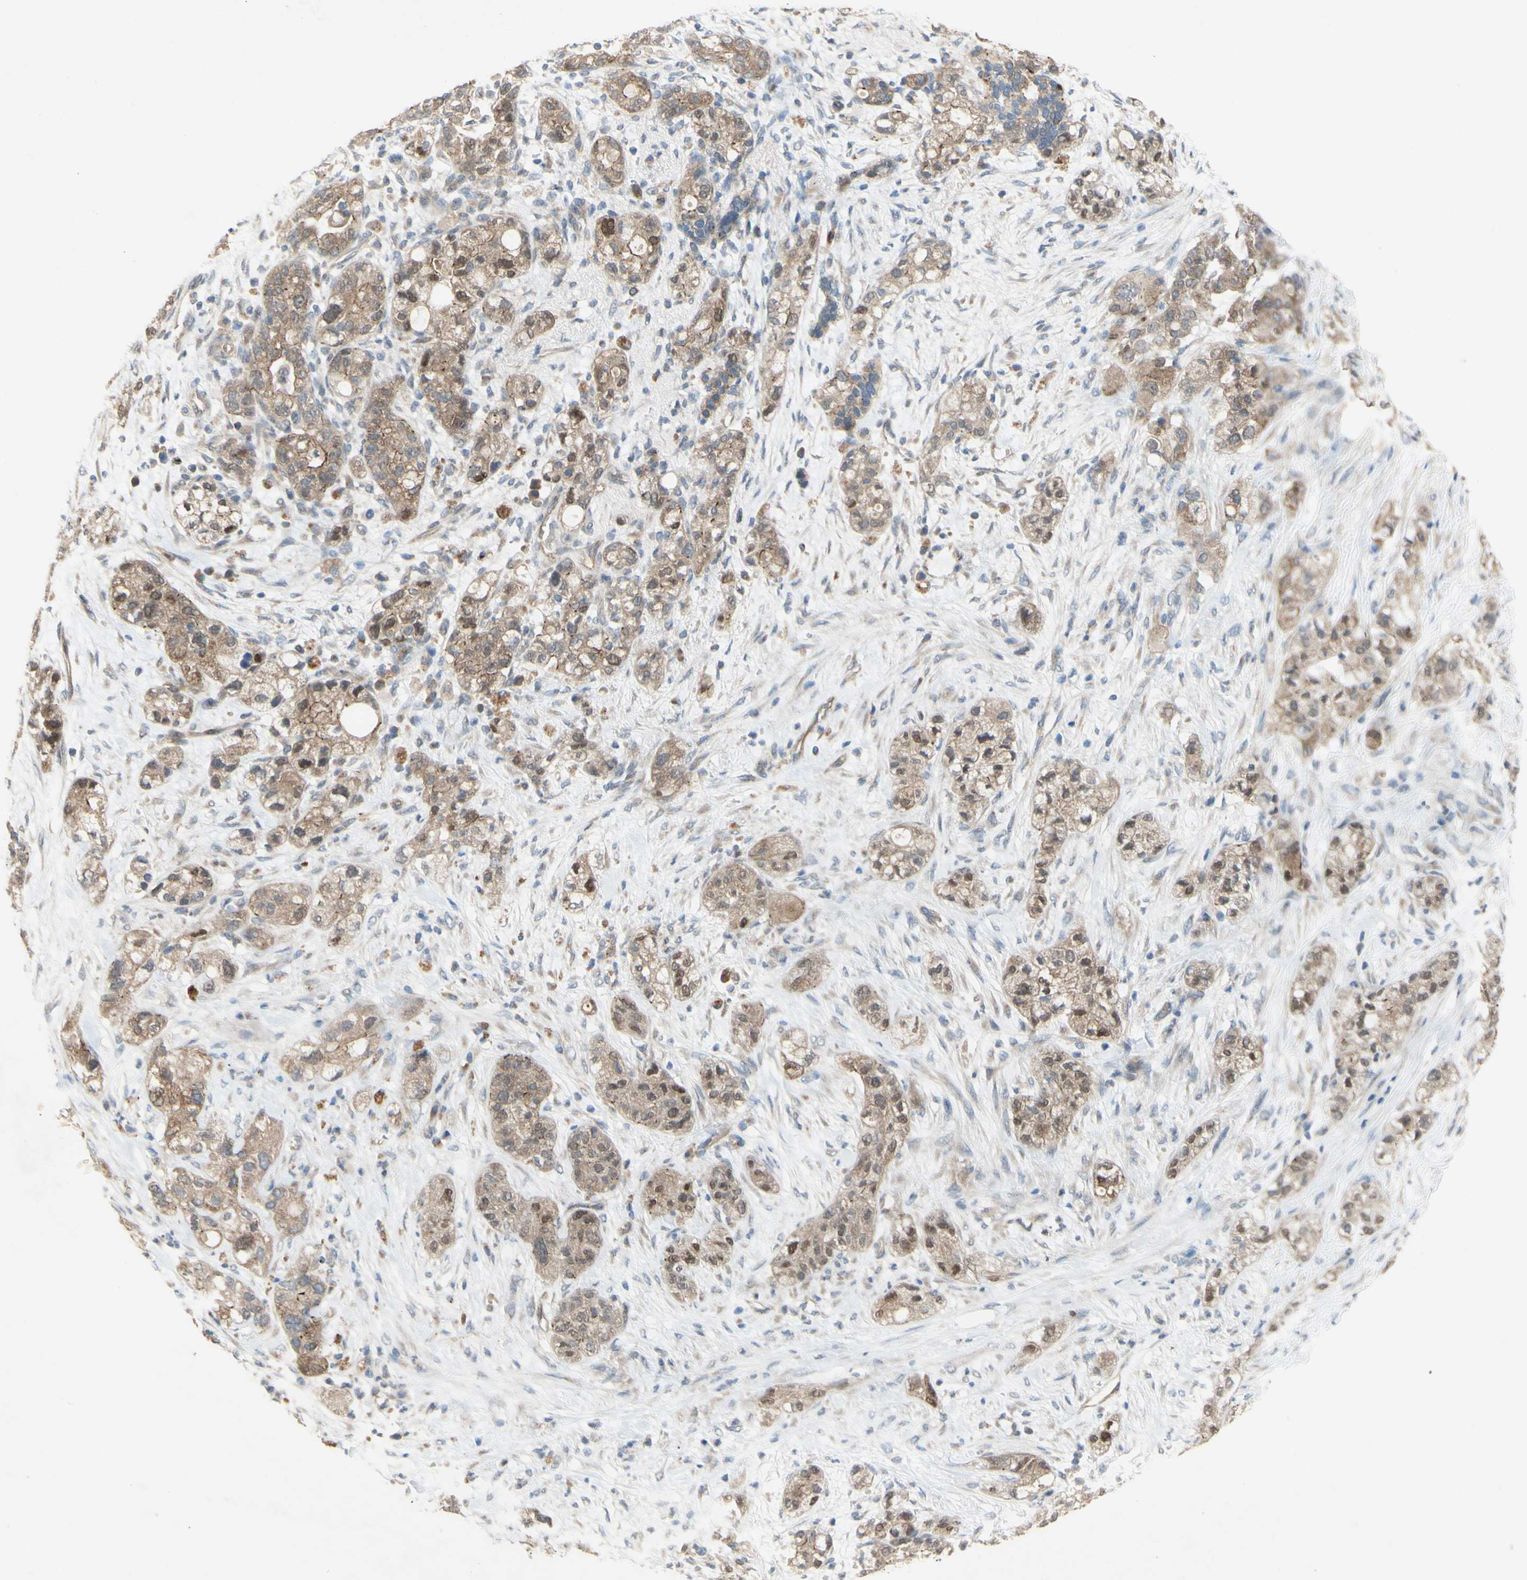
{"staining": {"intensity": "moderate", "quantity": ">75%", "location": "cytoplasmic/membranous,nuclear"}, "tissue": "pancreatic cancer", "cell_type": "Tumor cells", "image_type": "cancer", "snomed": [{"axis": "morphology", "description": "Adenocarcinoma, NOS"}, {"axis": "topography", "description": "Pancreas"}], "caption": "A medium amount of moderate cytoplasmic/membranous and nuclear positivity is appreciated in about >75% of tumor cells in pancreatic cancer tissue.", "gene": "PDGFB", "patient": {"sex": "female", "age": 78}}